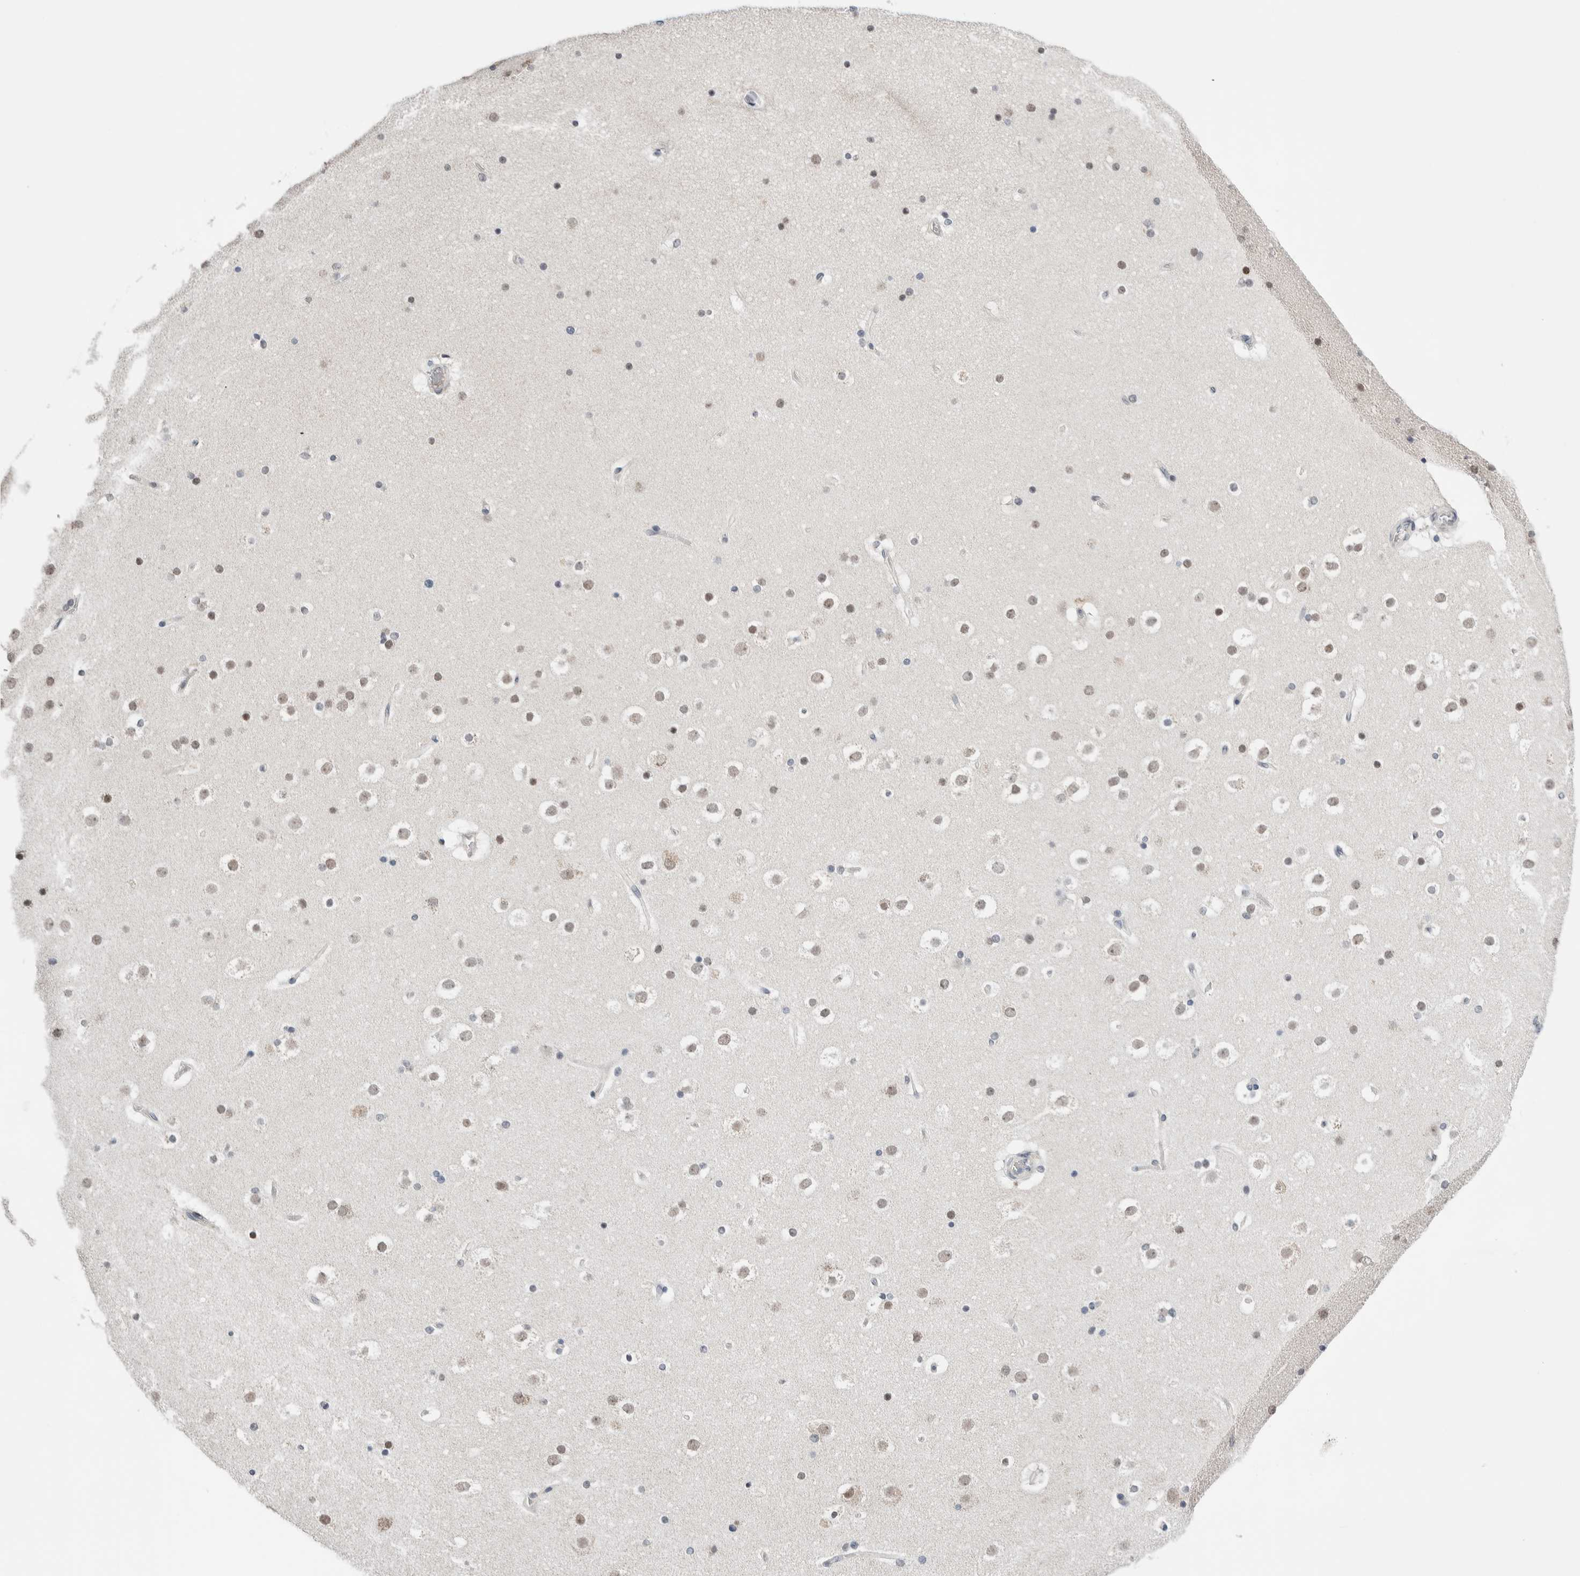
{"staining": {"intensity": "negative", "quantity": "none", "location": "none"}, "tissue": "cerebral cortex", "cell_type": "Endothelial cells", "image_type": "normal", "snomed": [{"axis": "morphology", "description": "Normal tissue, NOS"}, {"axis": "topography", "description": "Cerebral cortex"}], "caption": "An IHC histopathology image of normal cerebral cortex is shown. There is no staining in endothelial cells of cerebral cortex.", "gene": "NEUROD1", "patient": {"sex": "male", "age": 57}}